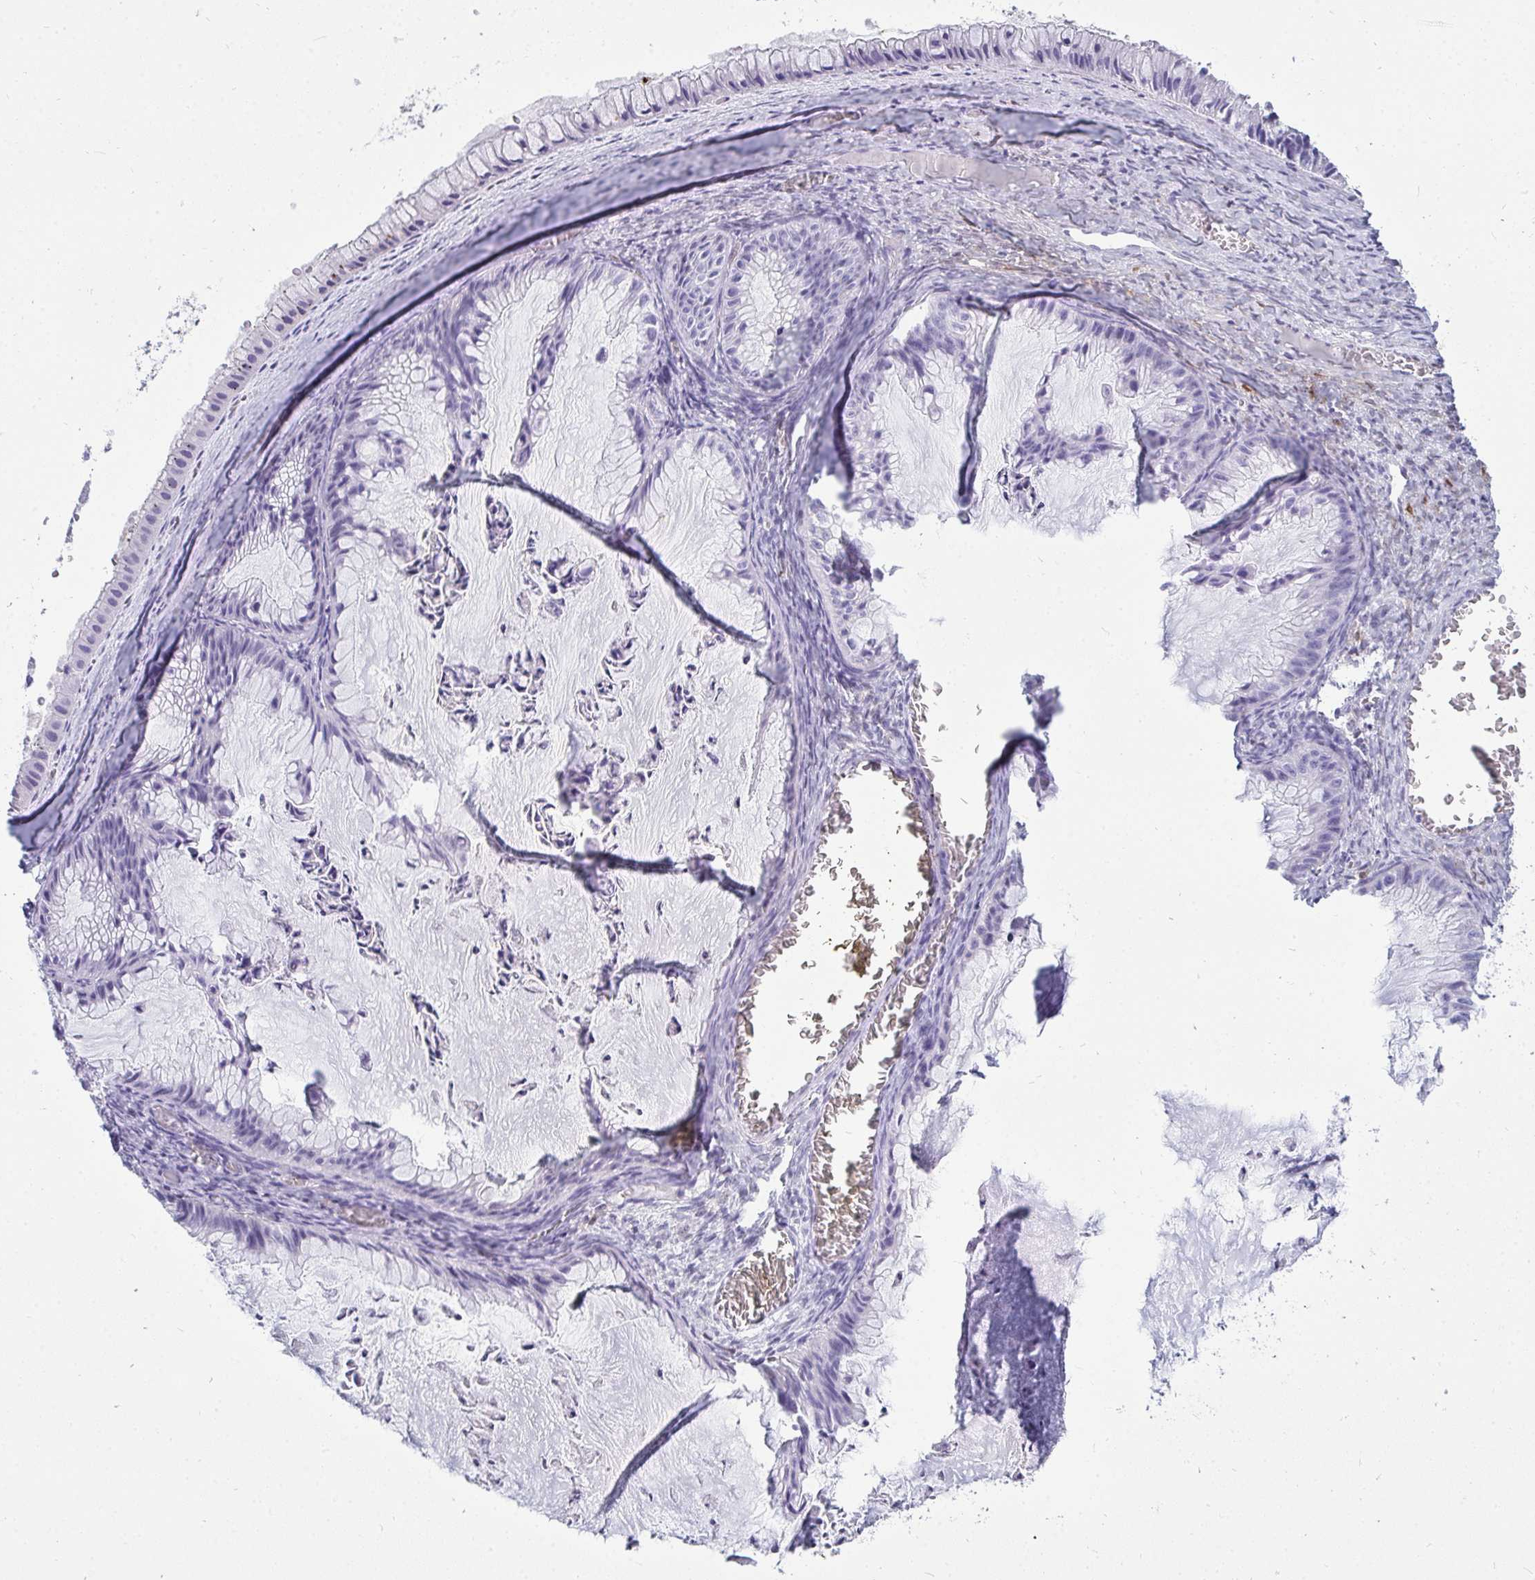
{"staining": {"intensity": "negative", "quantity": "none", "location": "none"}, "tissue": "ovarian cancer", "cell_type": "Tumor cells", "image_type": "cancer", "snomed": [{"axis": "morphology", "description": "Cystadenocarcinoma, mucinous, NOS"}, {"axis": "topography", "description": "Ovary"}], "caption": "The immunohistochemistry (IHC) image has no significant expression in tumor cells of ovarian cancer (mucinous cystadenocarcinoma) tissue.", "gene": "HSPB6", "patient": {"sex": "female", "age": 72}}